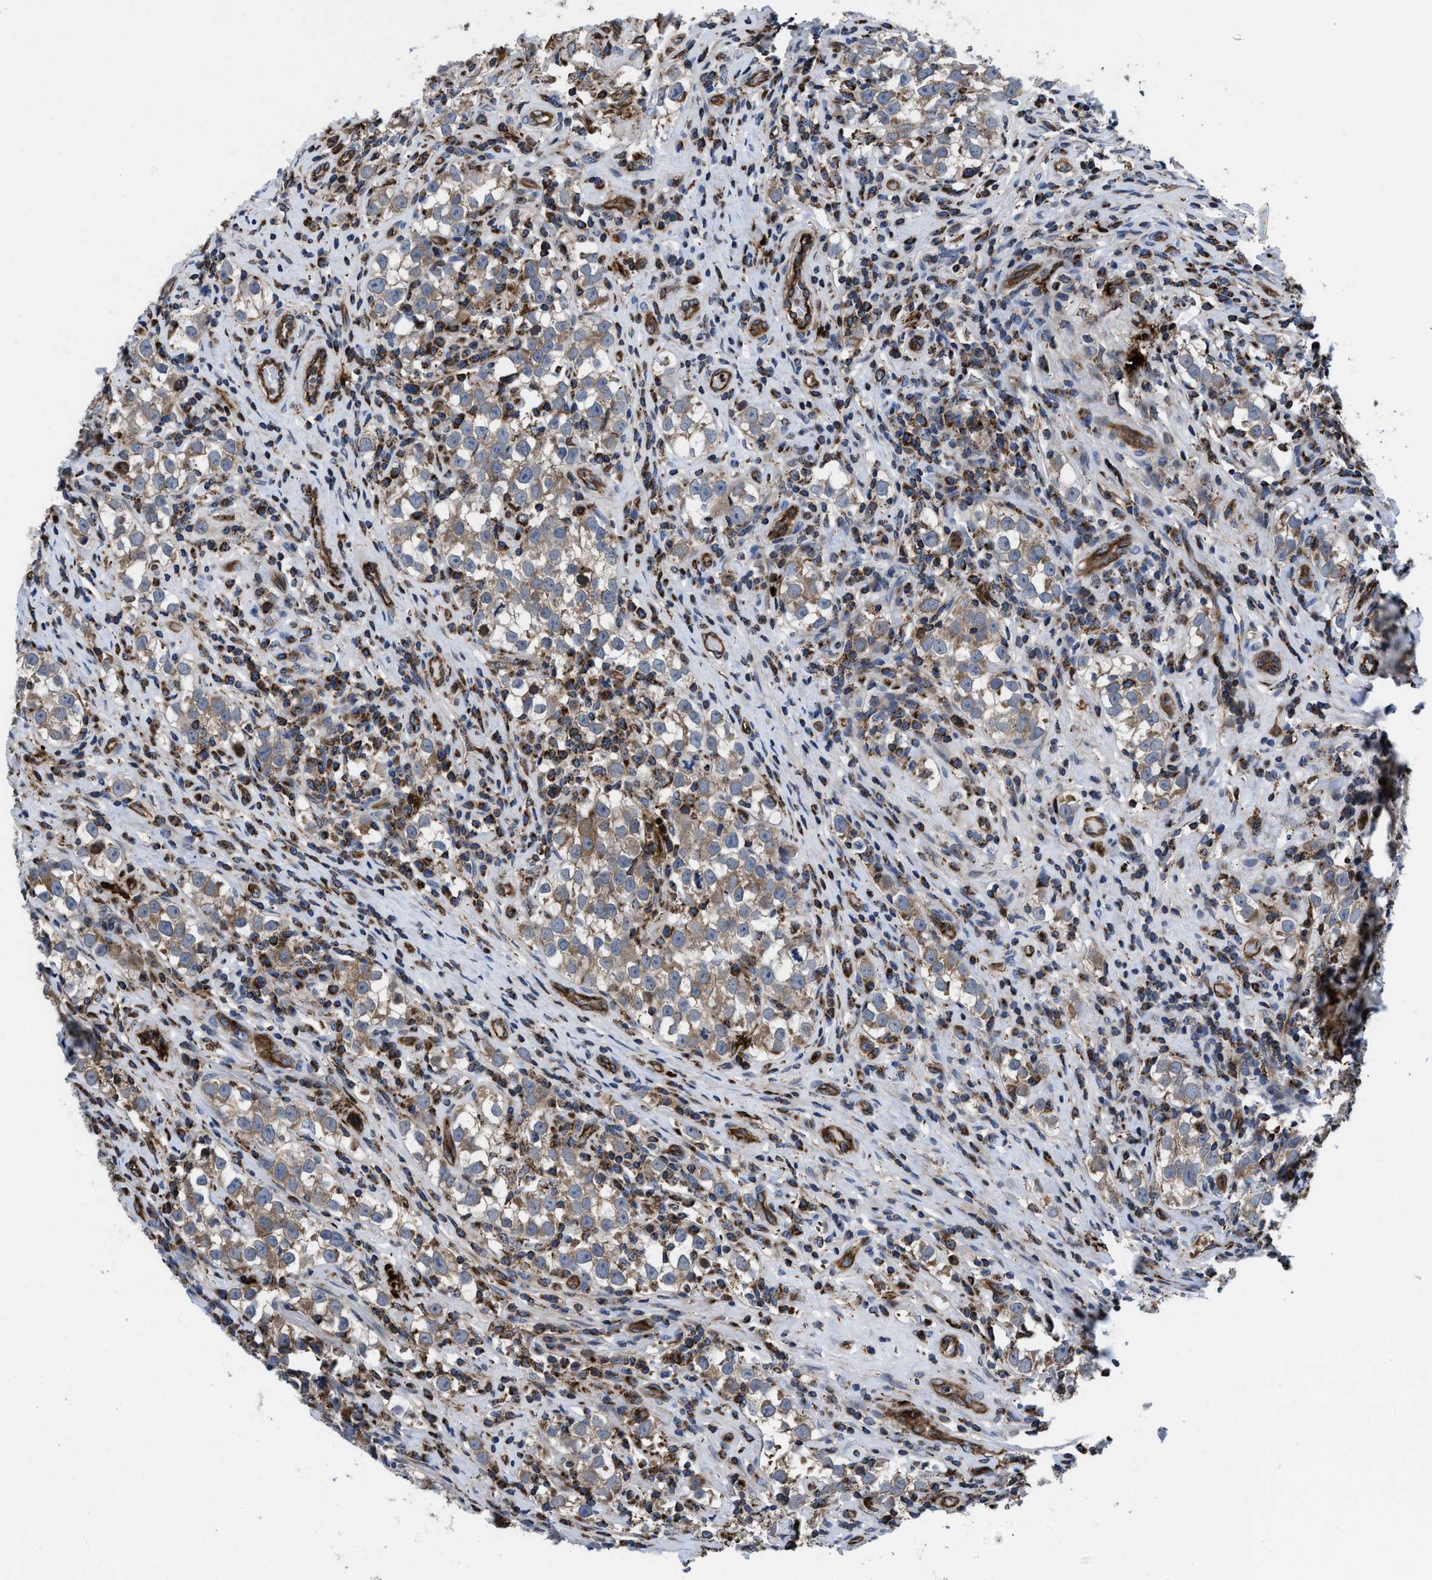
{"staining": {"intensity": "moderate", "quantity": ">75%", "location": "cytoplasmic/membranous"}, "tissue": "testis cancer", "cell_type": "Tumor cells", "image_type": "cancer", "snomed": [{"axis": "morphology", "description": "Normal tissue, NOS"}, {"axis": "morphology", "description": "Seminoma, NOS"}, {"axis": "topography", "description": "Testis"}], "caption": "Tumor cells show medium levels of moderate cytoplasmic/membranous expression in about >75% of cells in testis cancer.", "gene": "PRR15L", "patient": {"sex": "male", "age": 43}}